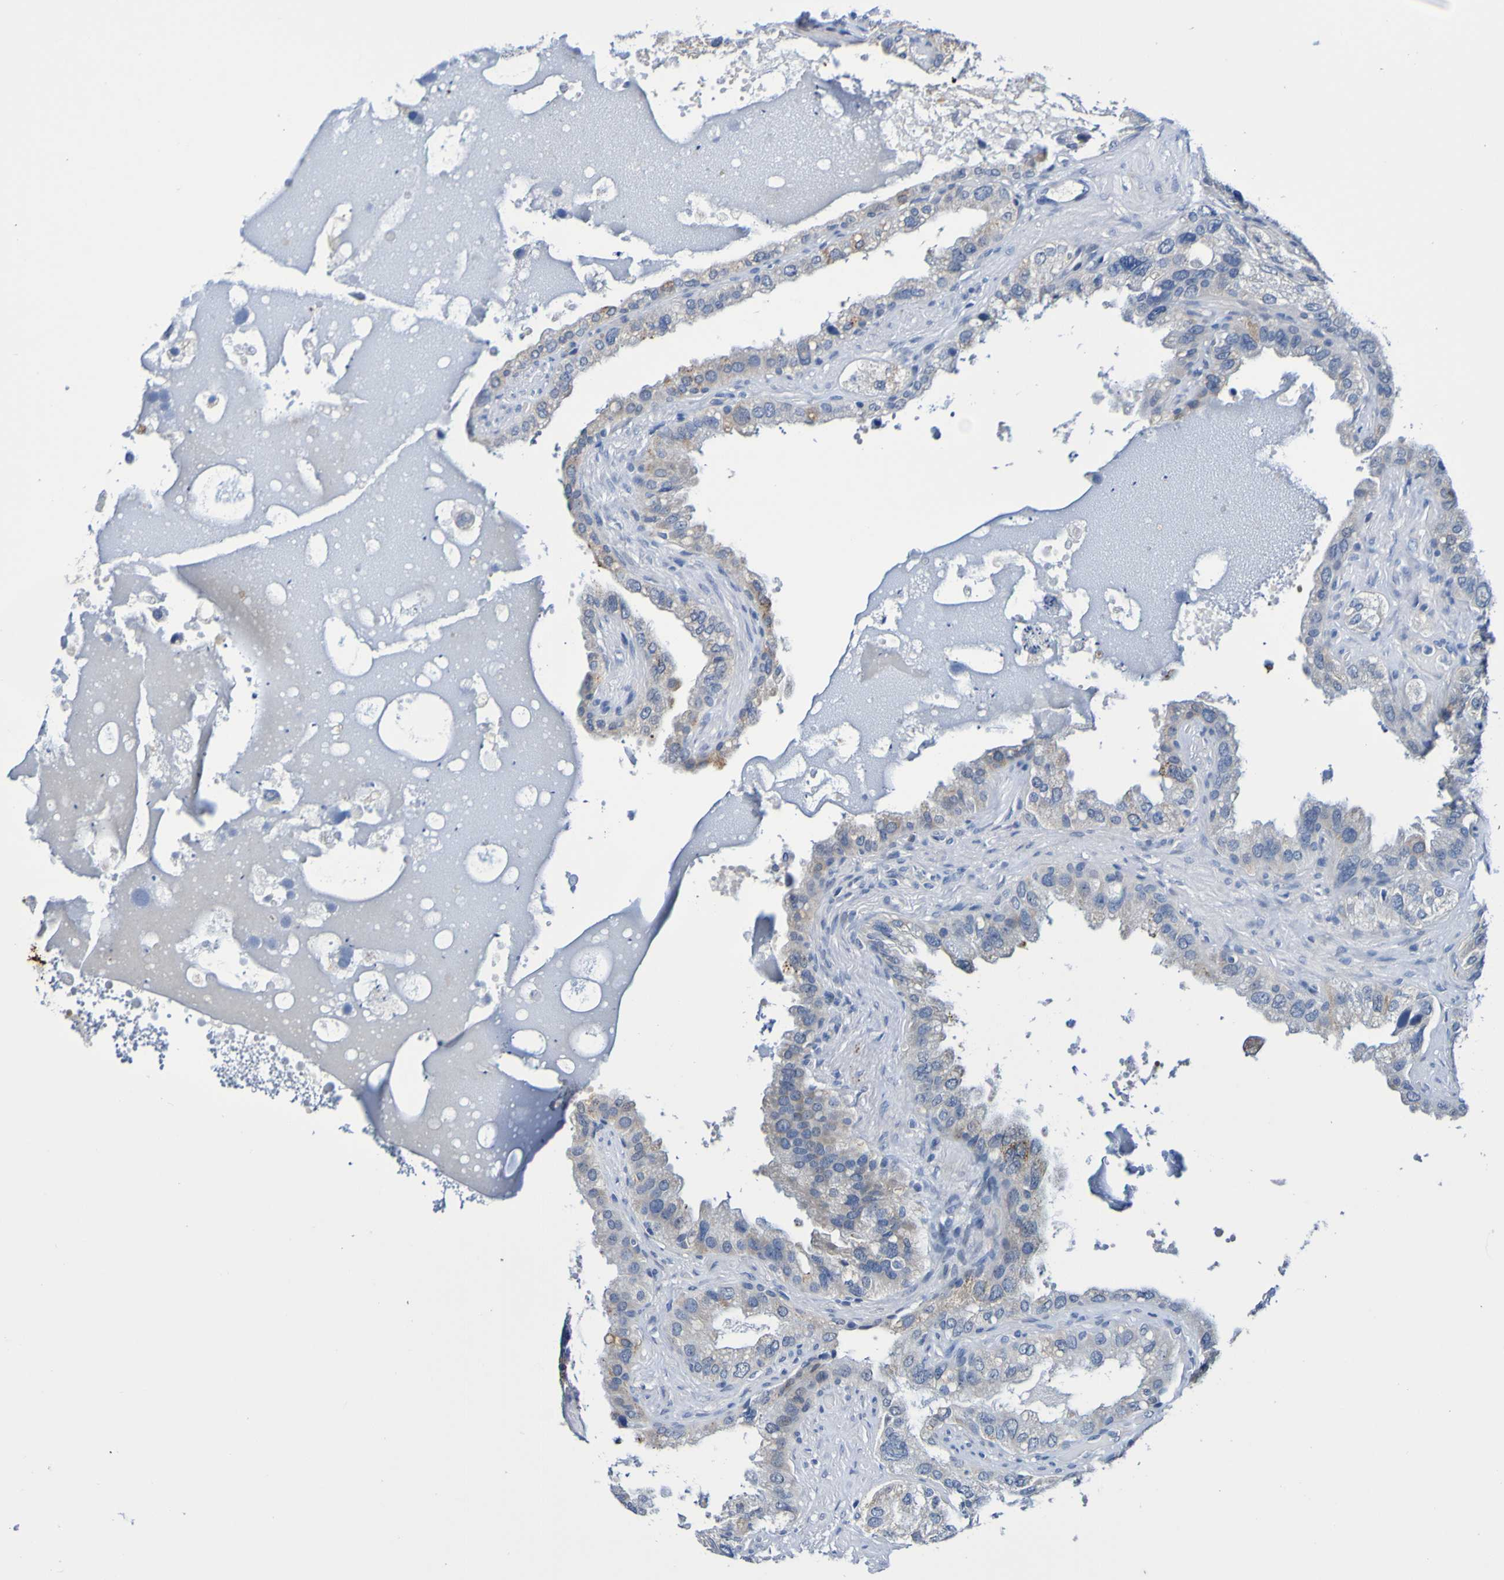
{"staining": {"intensity": "weak", "quantity": "25%-75%", "location": "cytoplasmic/membranous"}, "tissue": "seminal vesicle", "cell_type": "Glandular cells", "image_type": "normal", "snomed": [{"axis": "morphology", "description": "Normal tissue, NOS"}, {"axis": "topography", "description": "Seminal veicle"}], "caption": "The immunohistochemical stain labels weak cytoplasmic/membranous positivity in glandular cells of normal seminal vesicle.", "gene": "VMA21", "patient": {"sex": "male", "age": 68}}